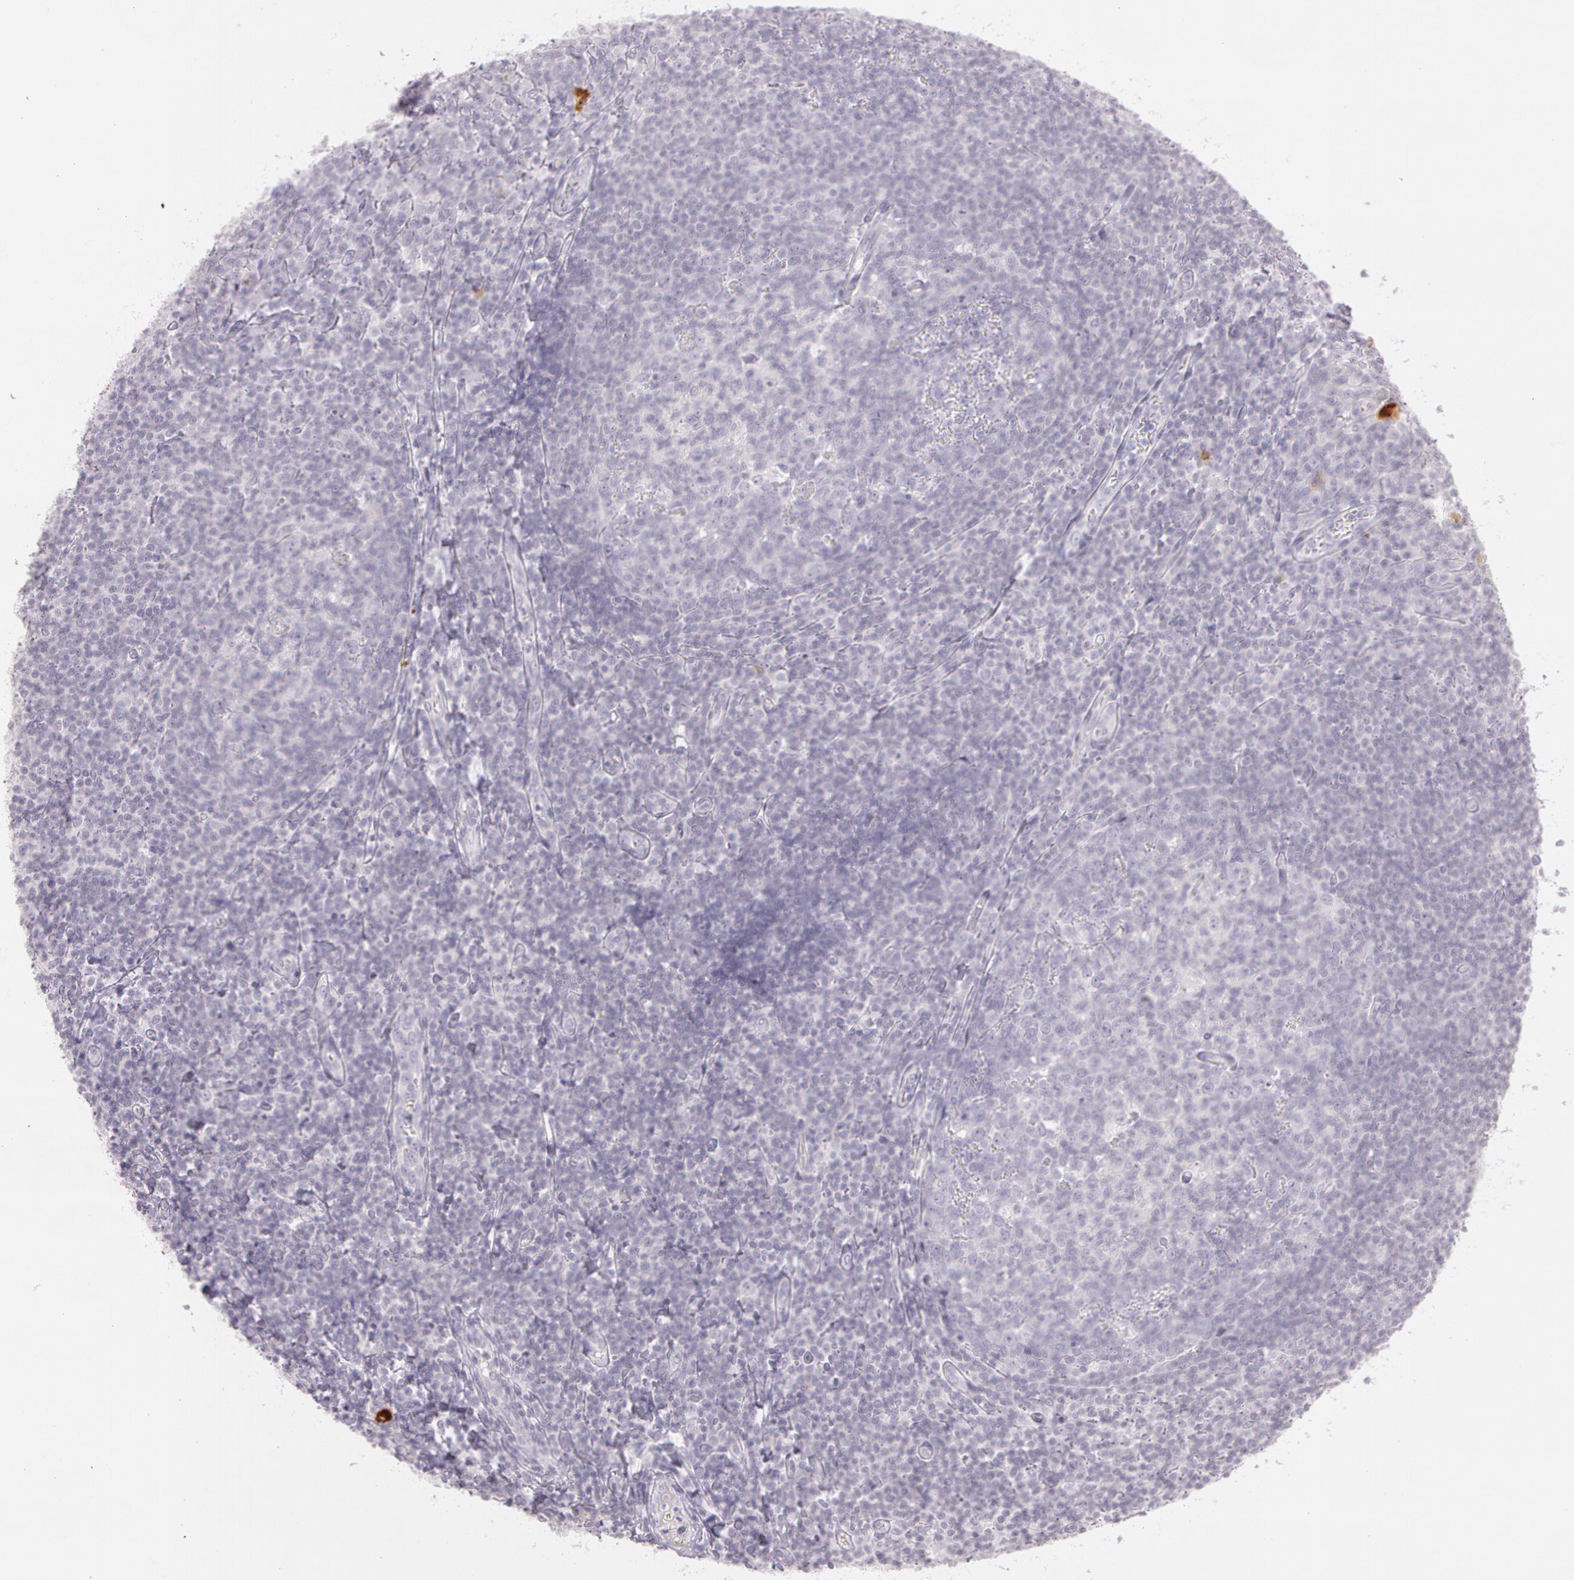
{"staining": {"intensity": "negative", "quantity": "none", "location": "none"}, "tissue": "tonsil", "cell_type": "Germinal center cells", "image_type": "normal", "snomed": [{"axis": "morphology", "description": "Normal tissue, NOS"}, {"axis": "topography", "description": "Tonsil"}], "caption": "Immunohistochemical staining of unremarkable human tonsil reveals no significant positivity in germinal center cells.", "gene": "OTC", "patient": {"sex": "male", "age": 31}}